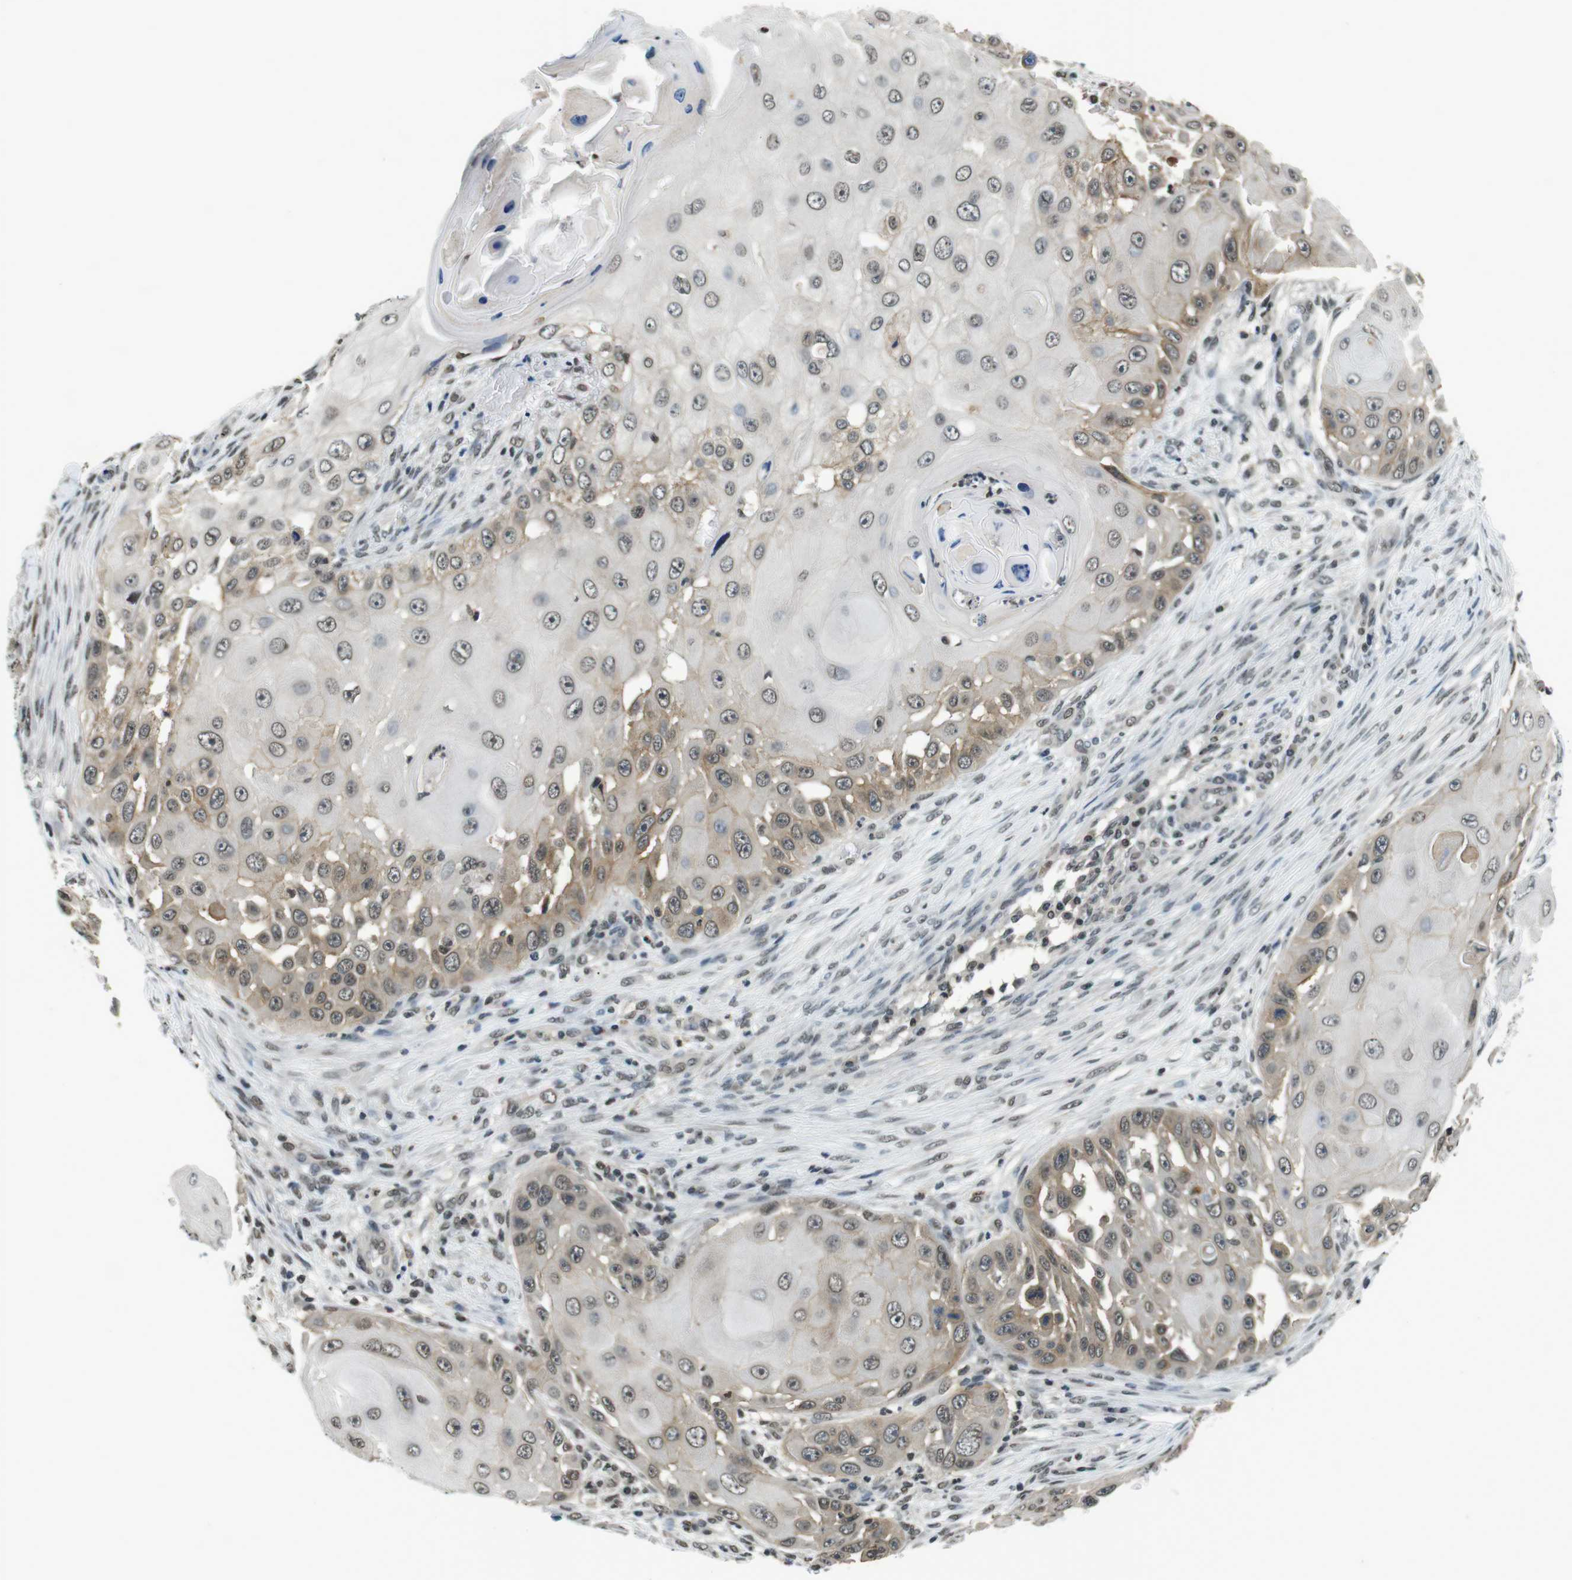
{"staining": {"intensity": "weak", "quantity": ">75%", "location": "cytoplasmic/membranous,nuclear"}, "tissue": "skin cancer", "cell_type": "Tumor cells", "image_type": "cancer", "snomed": [{"axis": "morphology", "description": "Squamous cell carcinoma, NOS"}, {"axis": "topography", "description": "Skin"}], "caption": "A micrograph of skin cancer stained for a protein exhibits weak cytoplasmic/membranous and nuclear brown staining in tumor cells. (DAB IHC with brightfield microscopy, high magnification).", "gene": "NEK4", "patient": {"sex": "female", "age": 44}}